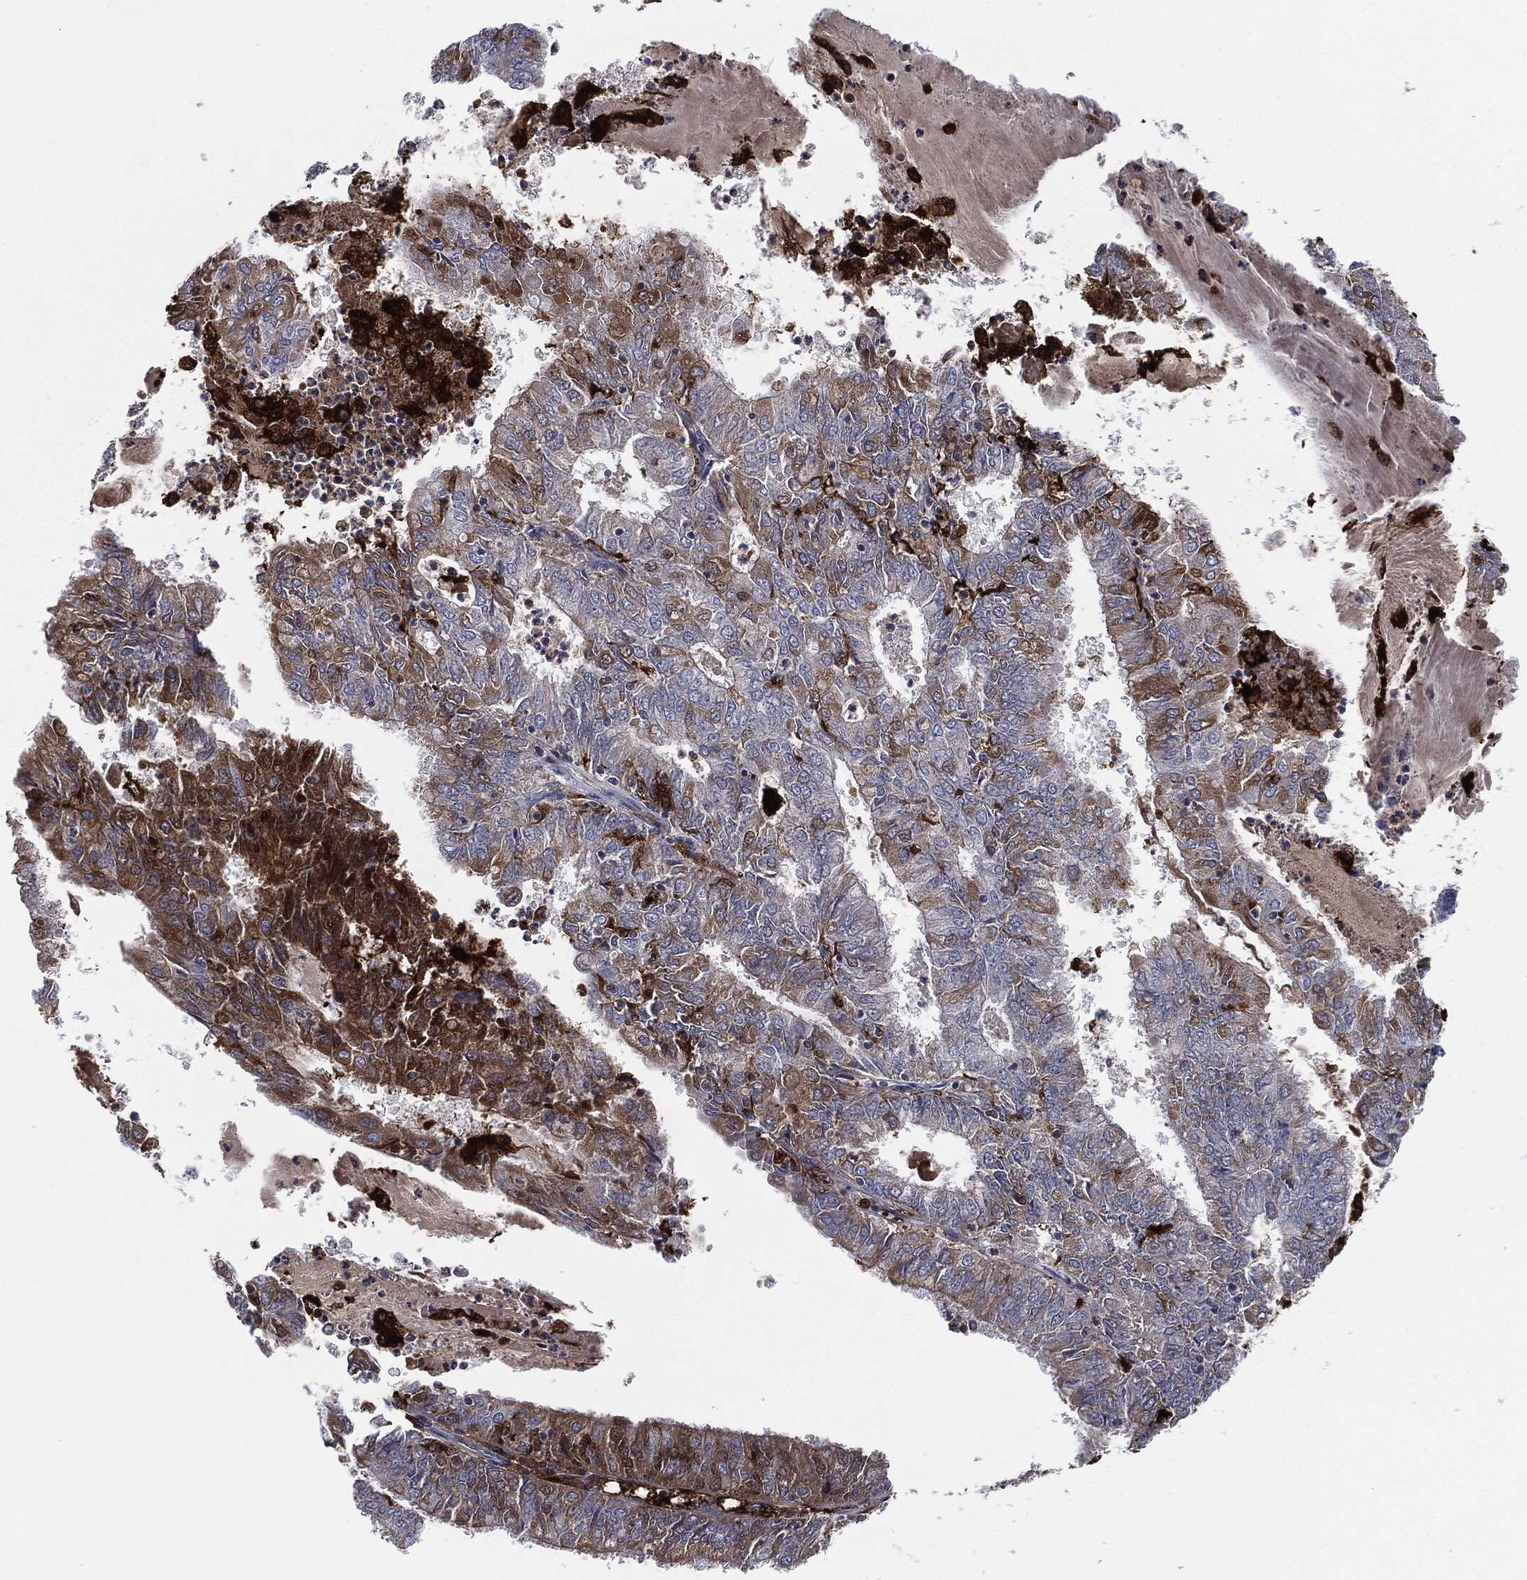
{"staining": {"intensity": "moderate", "quantity": ">75%", "location": "cytoplasmic/membranous"}, "tissue": "endometrial cancer", "cell_type": "Tumor cells", "image_type": "cancer", "snomed": [{"axis": "morphology", "description": "Adenocarcinoma, NOS"}, {"axis": "topography", "description": "Endometrium"}], "caption": "Protein expression analysis of human endometrial cancer reveals moderate cytoplasmic/membranous positivity in approximately >75% of tumor cells.", "gene": "TMEM11", "patient": {"sex": "female", "age": 57}}